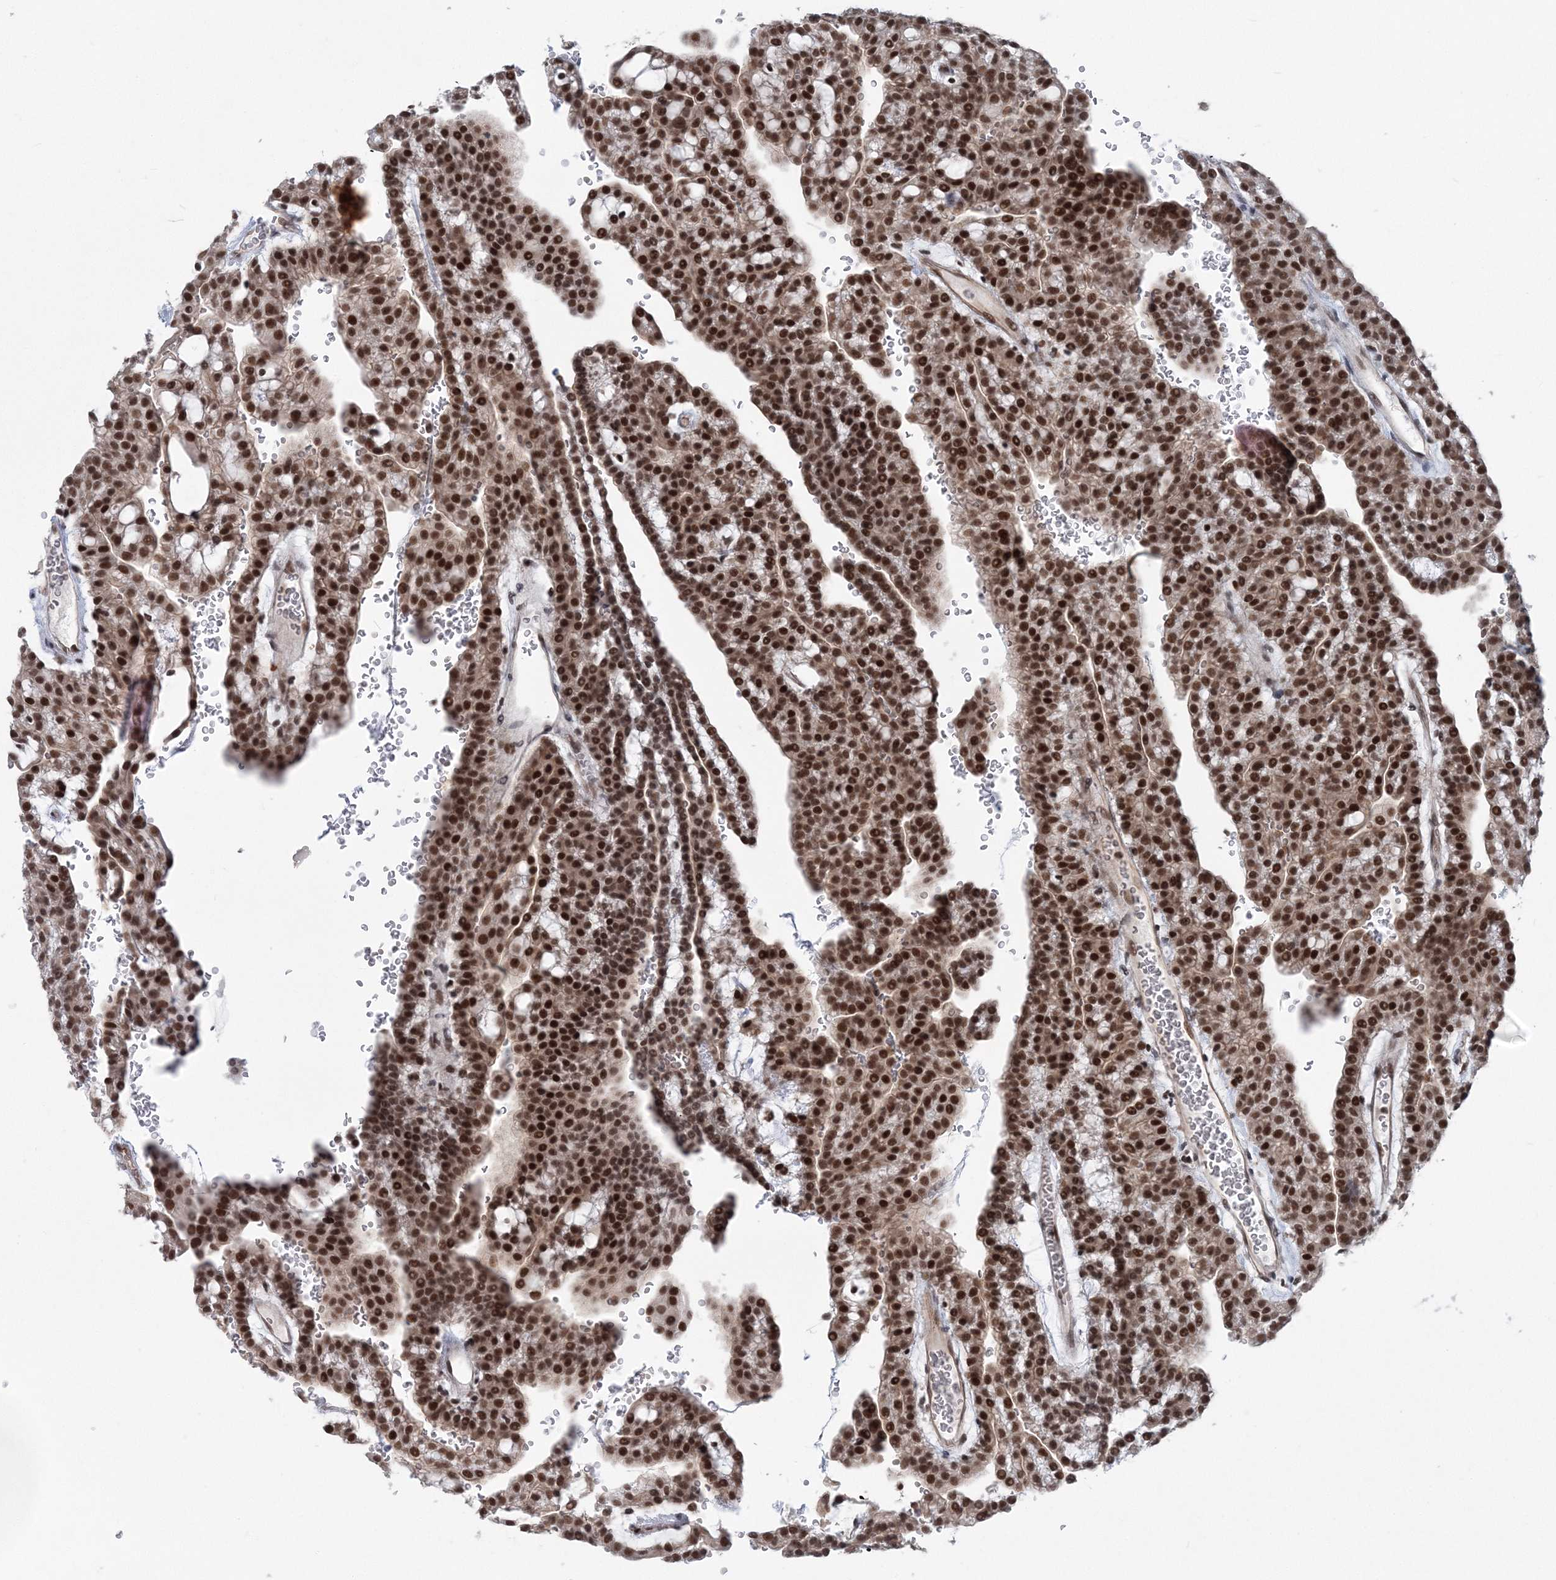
{"staining": {"intensity": "strong", "quantity": ">75%", "location": "nuclear"}, "tissue": "renal cancer", "cell_type": "Tumor cells", "image_type": "cancer", "snomed": [{"axis": "morphology", "description": "Adenocarcinoma, NOS"}, {"axis": "topography", "description": "Kidney"}], "caption": "Protein staining of renal cancer (adenocarcinoma) tissue demonstrates strong nuclear staining in about >75% of tumor cells.", "gene": "PDS5A", "patient": {"sex": "male", "age": 63}}